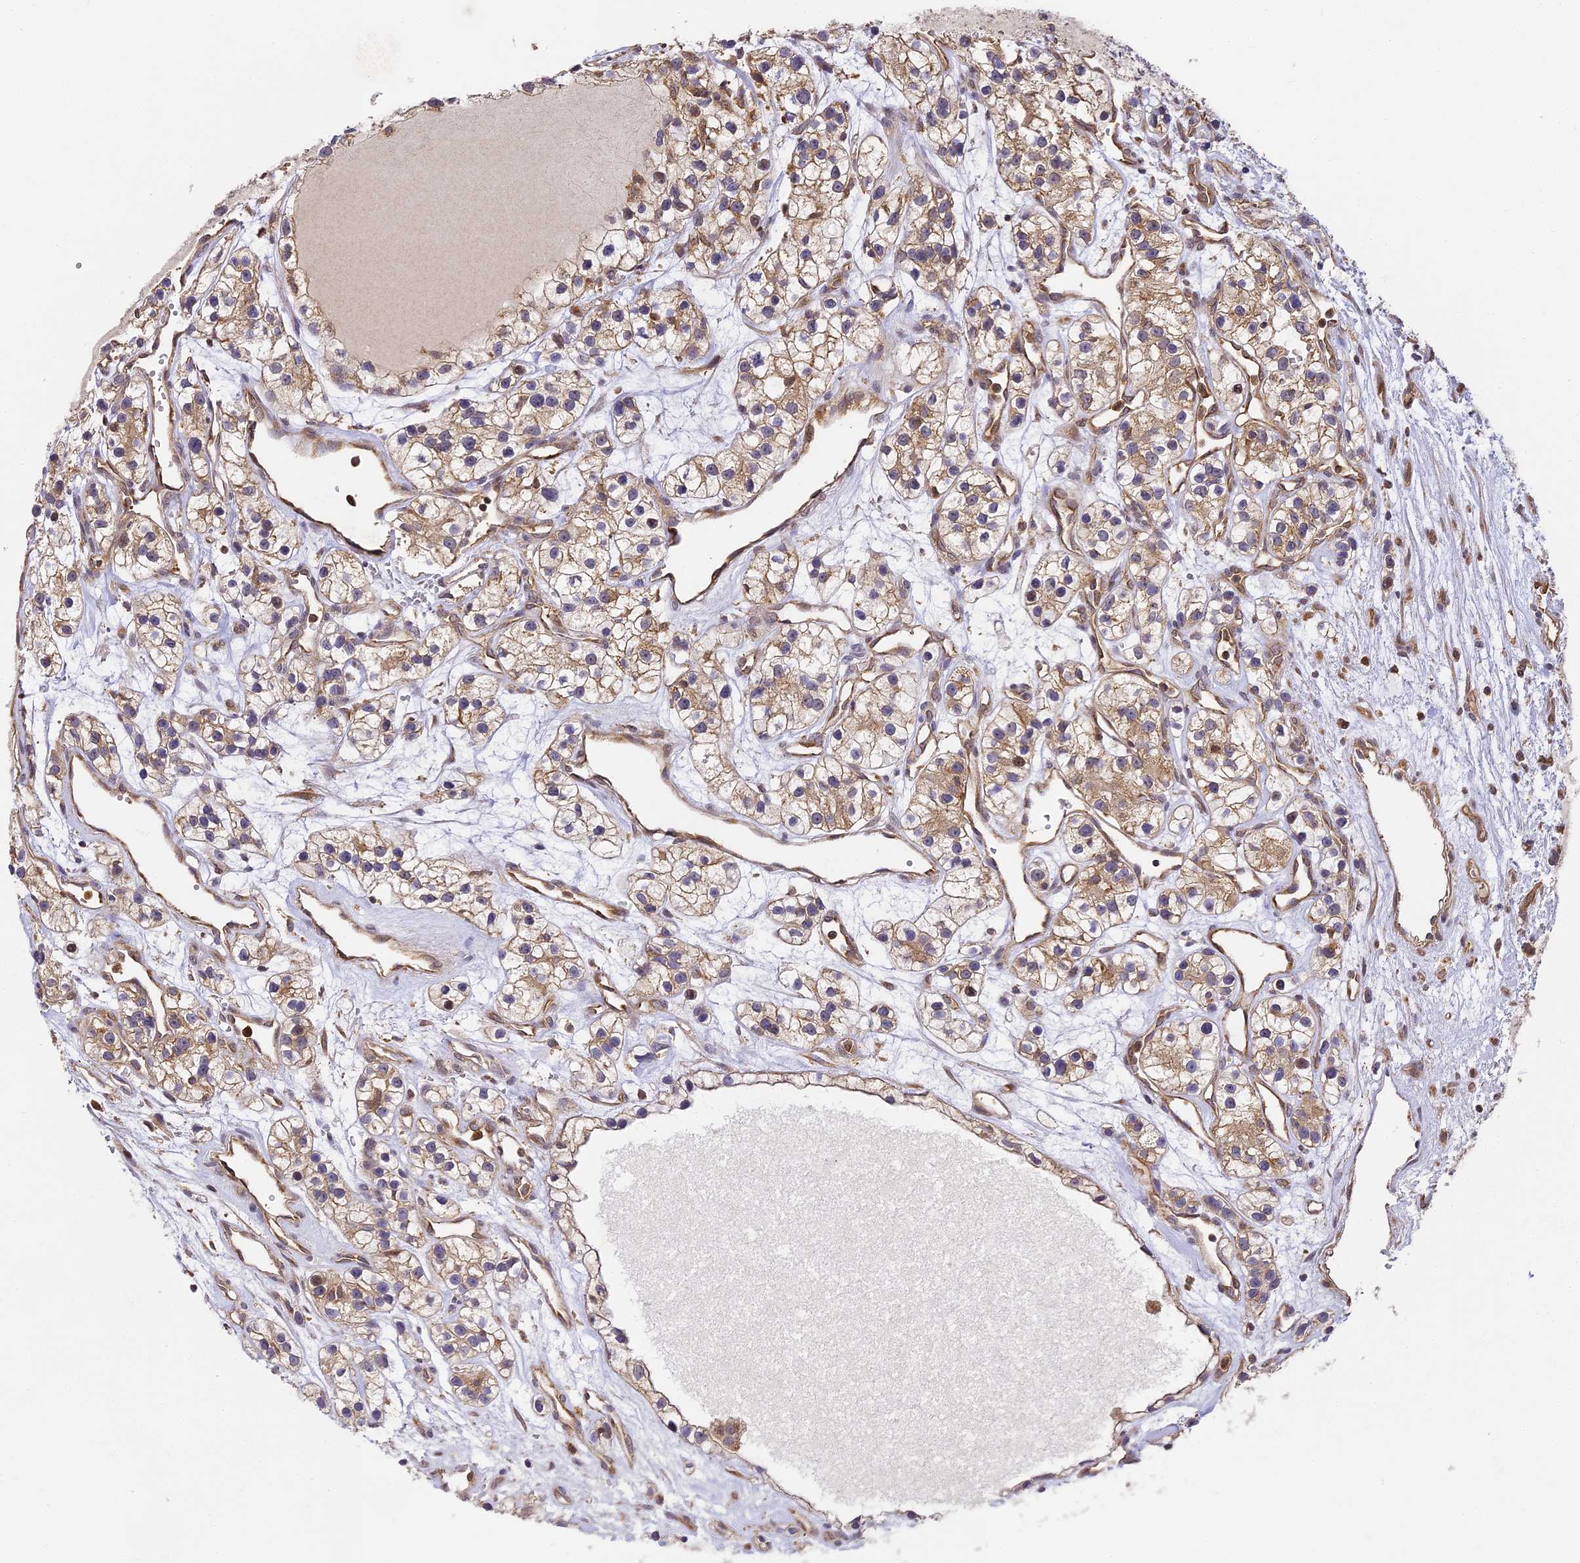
{"staining": {"intensity": "moderate", "quantity": ">75%", "location": "cytoplasmic/membranous"}, "tissue": "renal cancer", "cell_type": "Tumor cells", "image_type": "cancer", "snomed": [{"axis": "morphology", "description": "Adenocarcinoma, NOS"}, {"axis": "topography", "description": "Kidney"}], "caption": "Brown immunohistochemical staining in human renal cancer (adenocarcinoma) displays moderate cytoplasmic/membranous staining in approximately >75% of tumor cells. (IHC, brightfield microscopy, high magnification).", "gene": "ZNF443", "patient": {"sex": "female", "age": 57}}